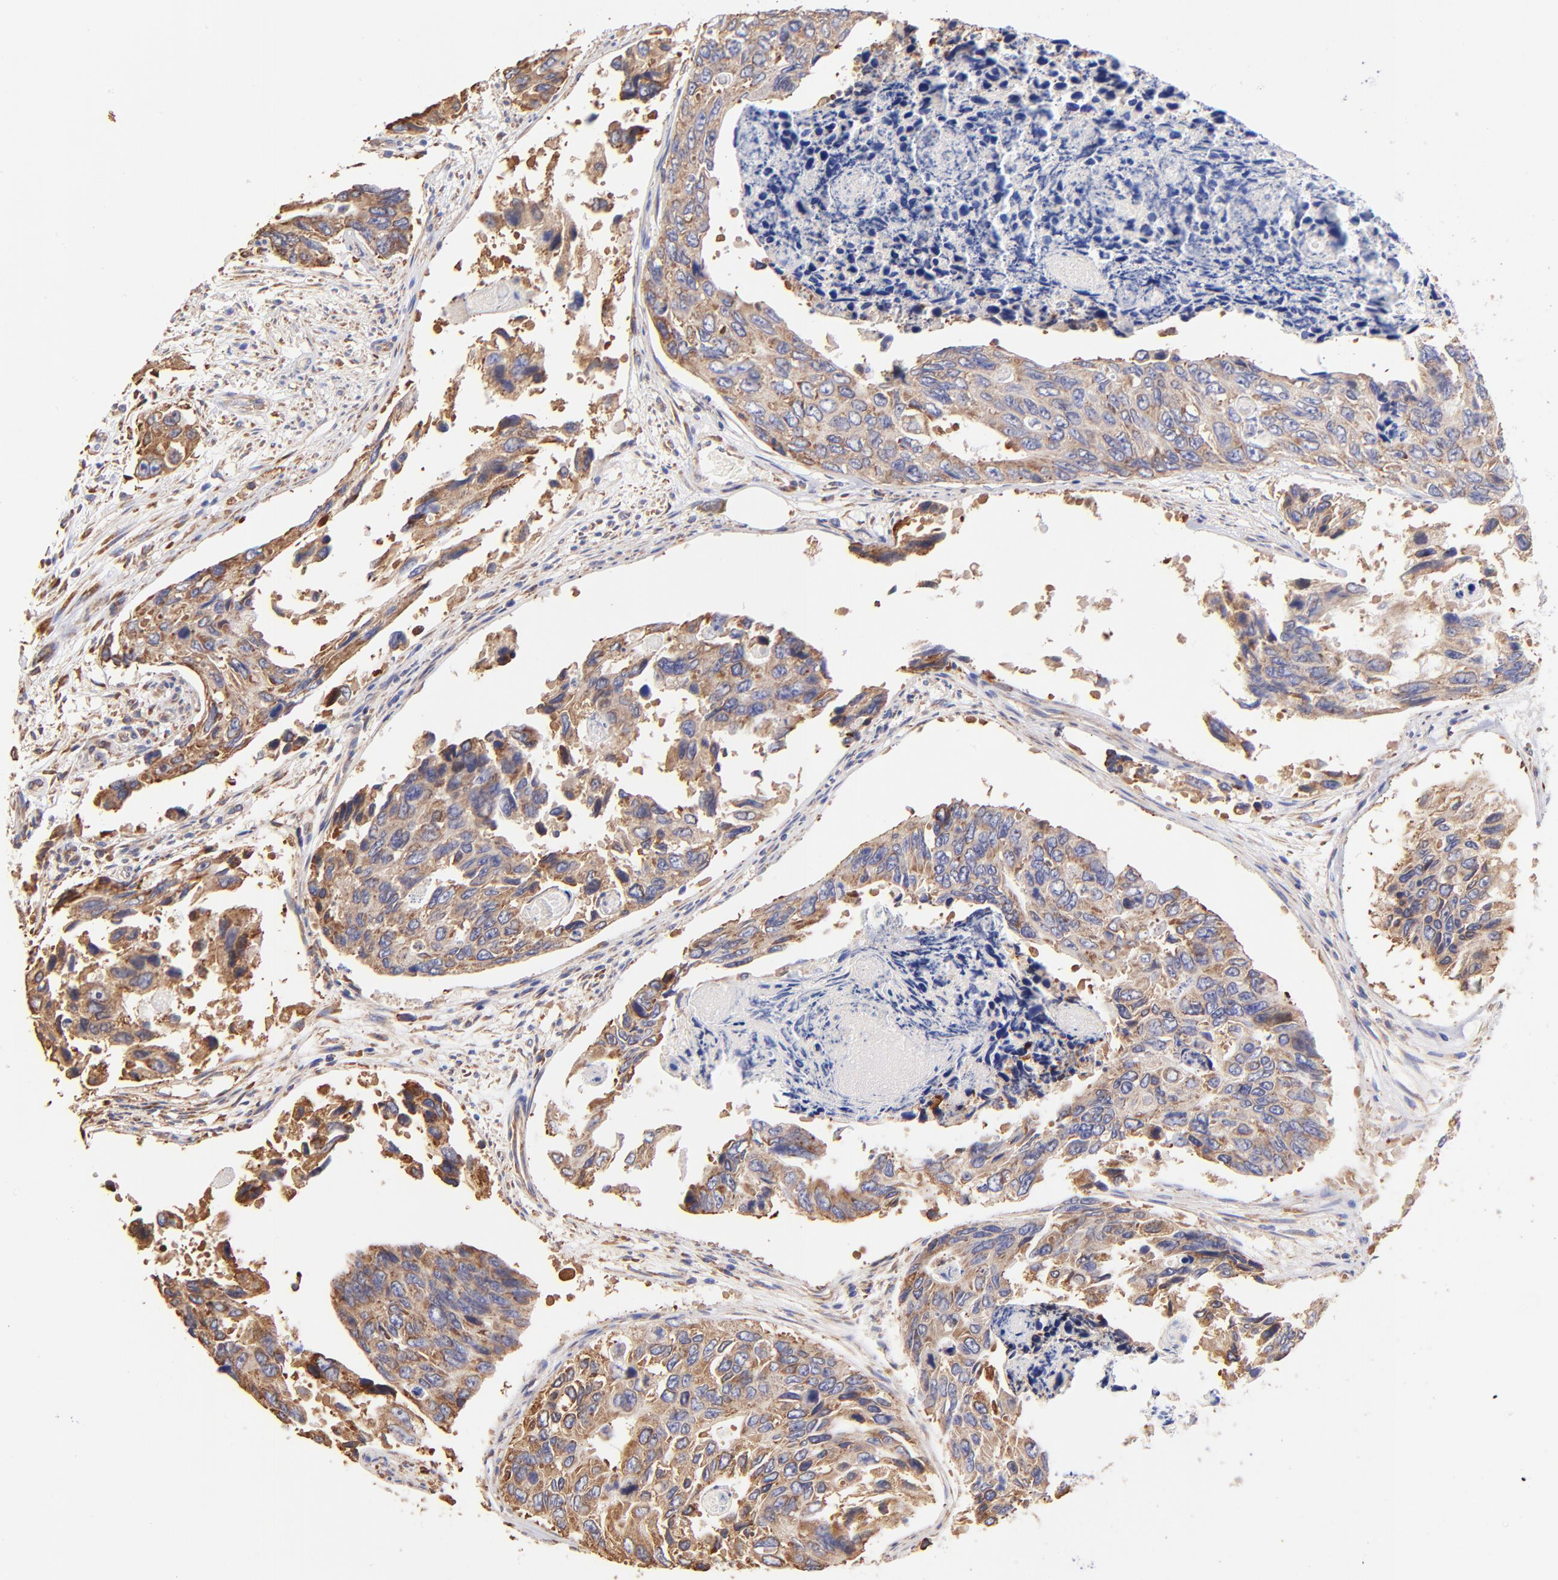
{"staining": {"intensity": "moderate", "quantity": ">75%", "location": "cytoplasmic/membranous"}, "tissue": "colorectal cancer", "cell_type": "Tumor cells", "image_type": "cancer", "snomed": [{"axis": "morphology", "description": "Adenocarcinoma, NOS"}, {"axis": "topography", "description": "Colon"}], "caption": "Colorectal adenocarcinoma stained with a protein marker reveals moderate staining in tumor cells.", "gene": "RPL30", "patient": {"sex": "female", "age": 86}}